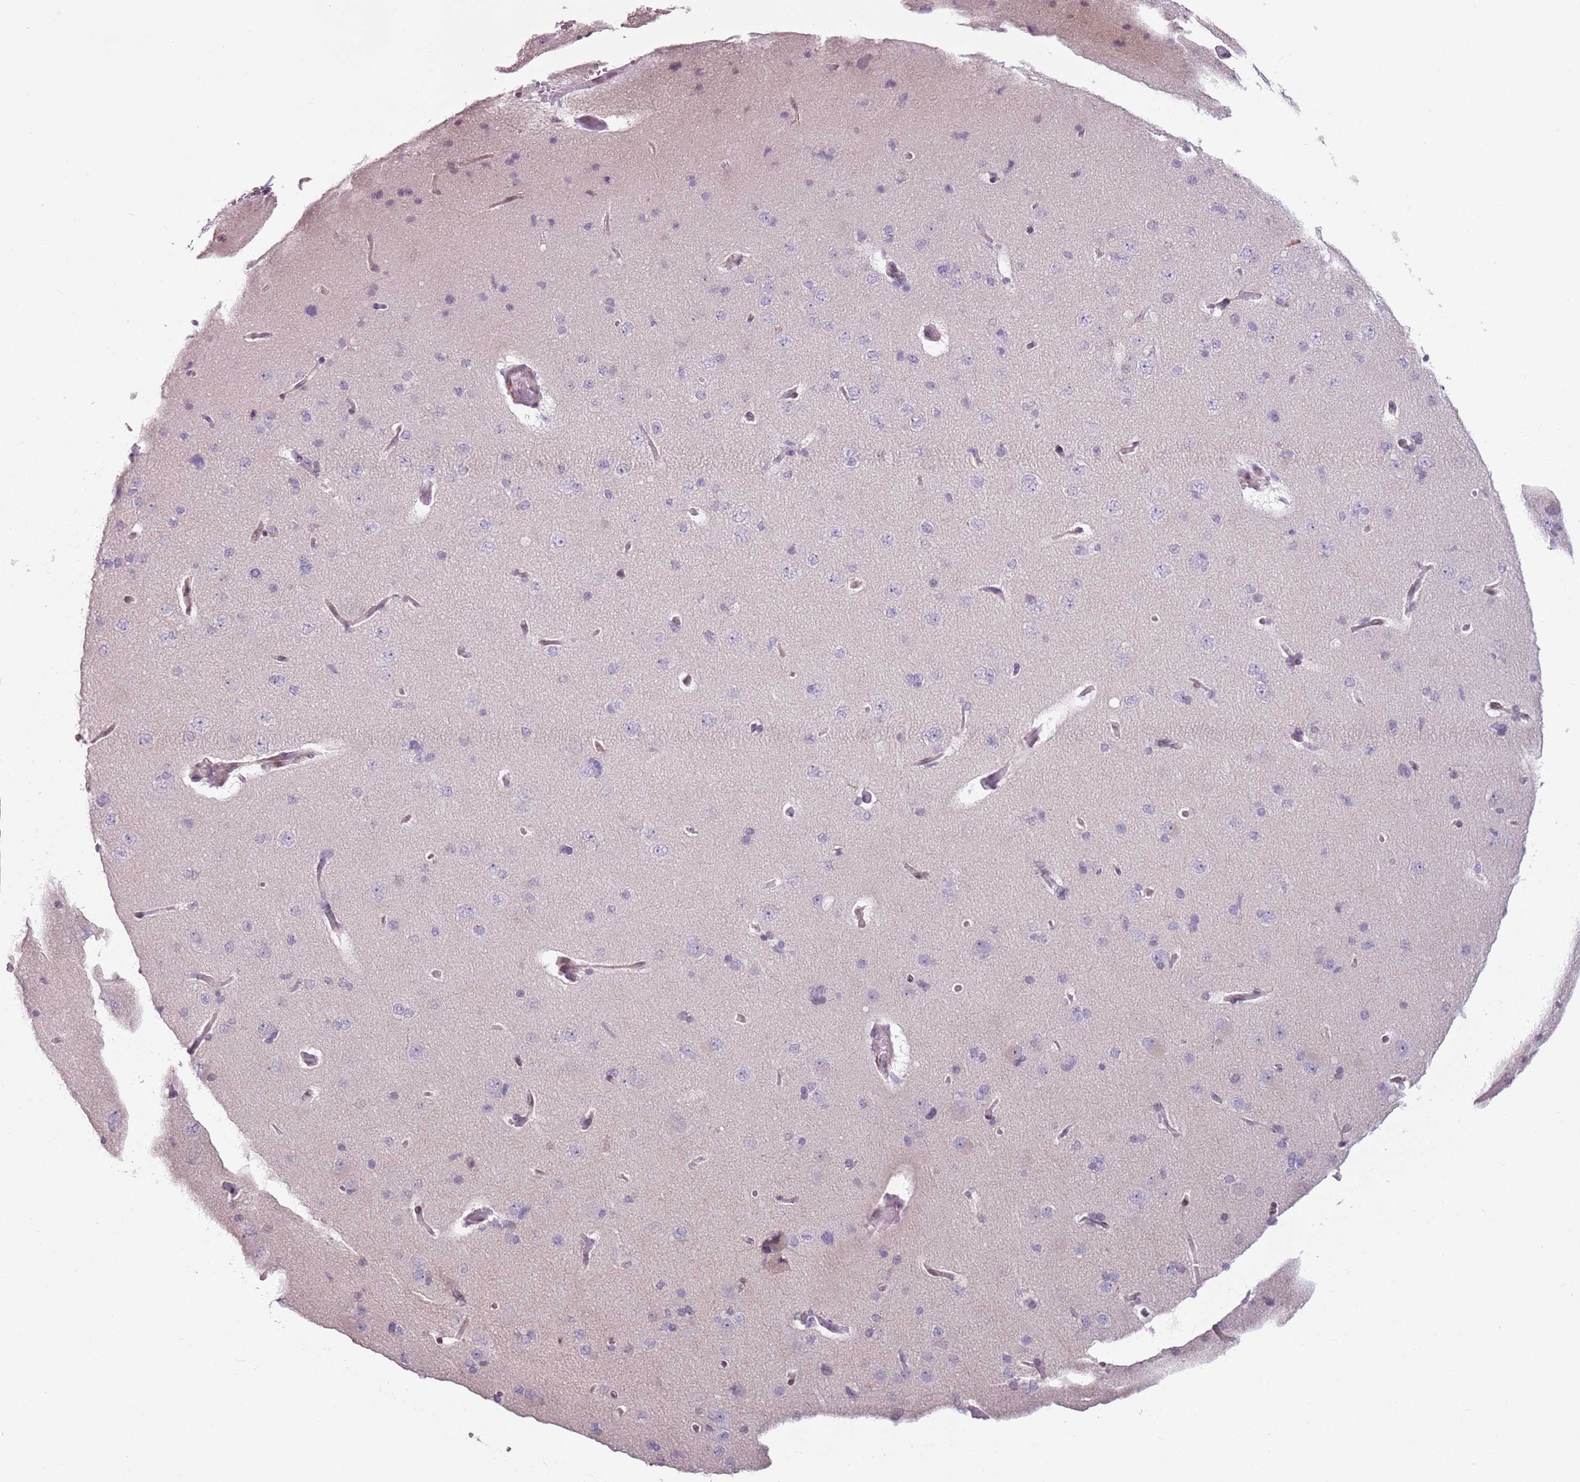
{"staining": {"intensity": "negative", "quantity": "none", "location": "none"}, "tissue": "cerebral cortex", "cell_type": "Endothelial cells", "image_type": "normal", "snomed": [{"axis": "morphology", "description": "Normal tissue, NOS"}, {"axis": "topography", "description": "Cerebral cortex"}], "caption": "Histopathology image shows no significant protein positivity in endothelial cells of normal cerebral cortex.", "gene": "TMC4", "patient": {"sex": "male", "age": 62}}